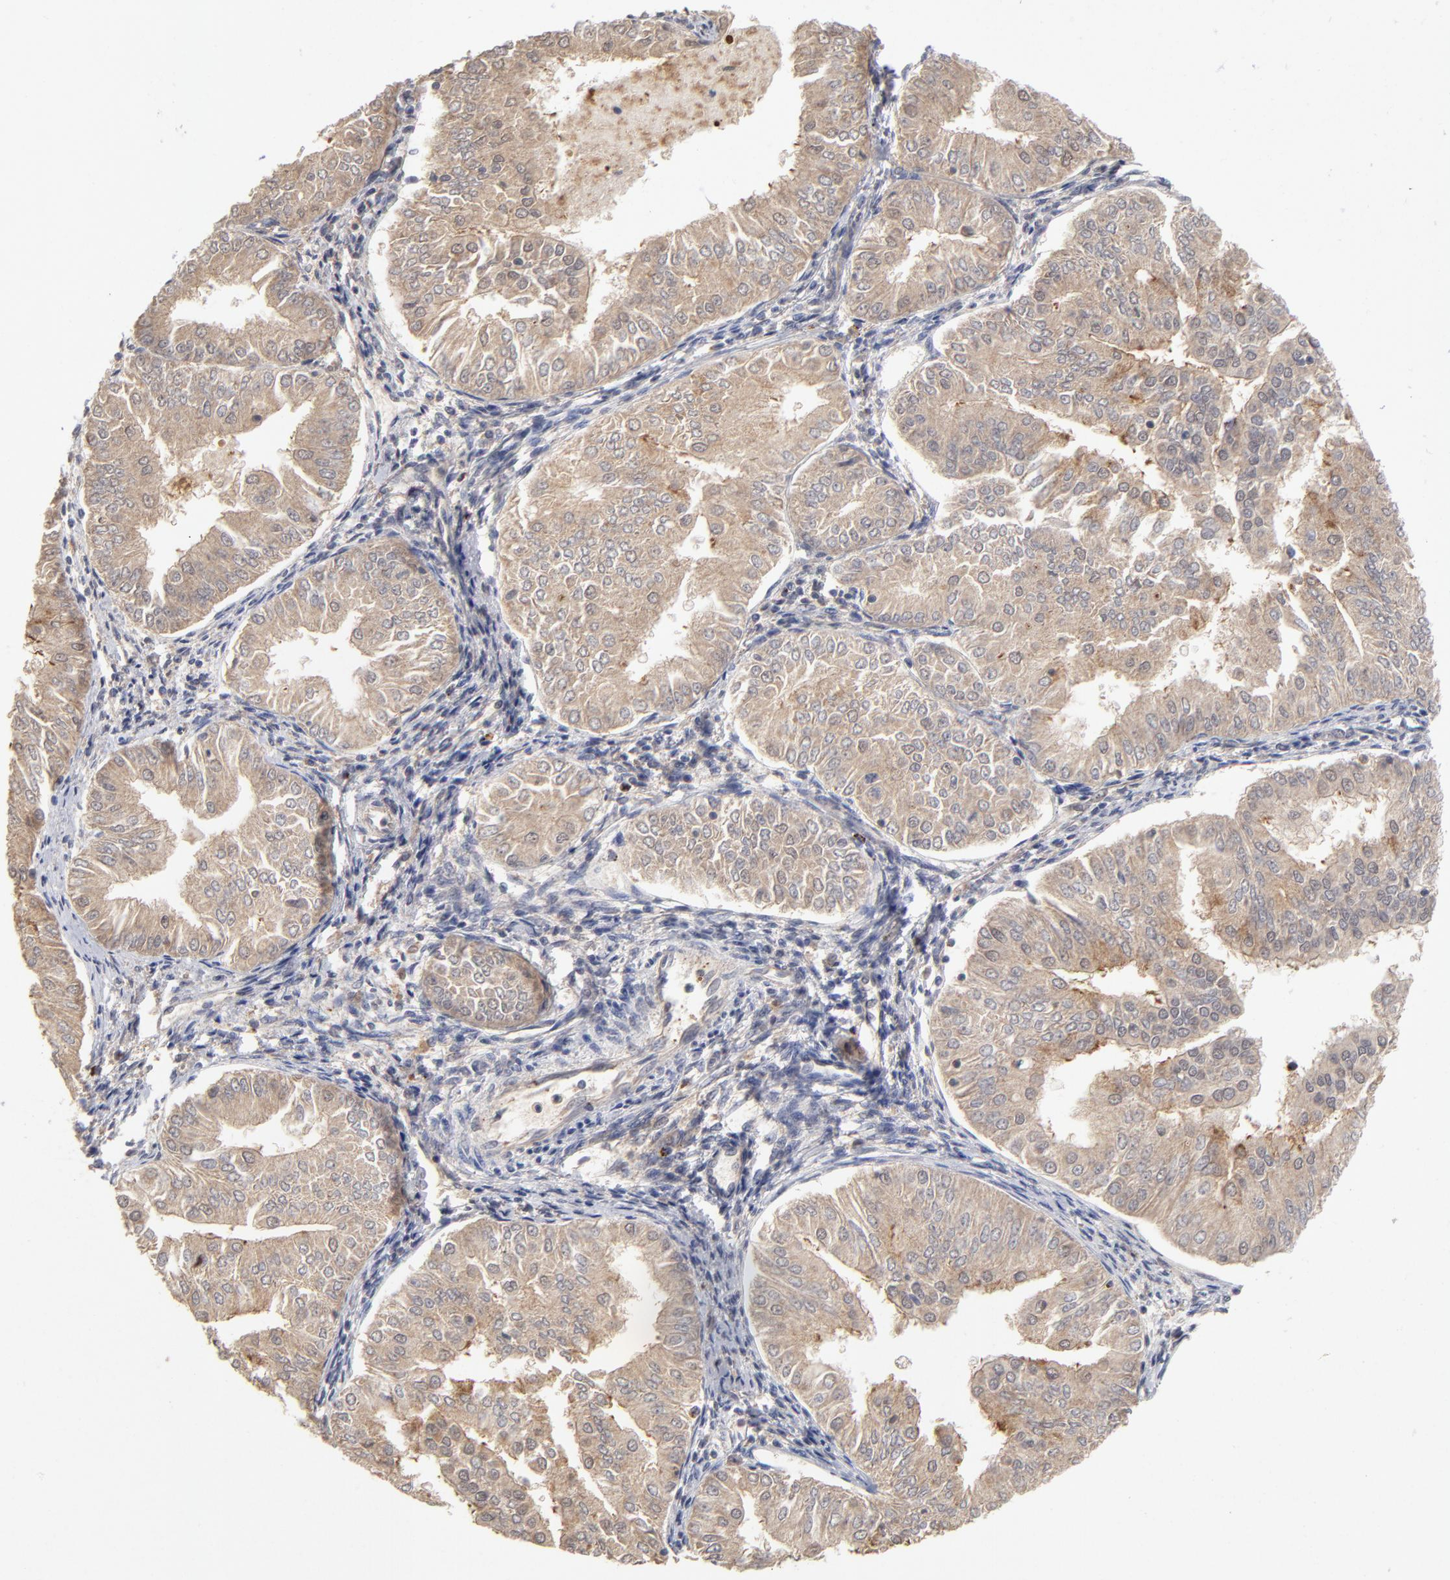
{"staining": {"intensity": "moderate", "quantity": ">75%", "location": "cytoplasmic/membranous"}, "tissue": "endometrial cancer", "cell_type": "Tumor cells", "image_type": "cancer", "snomed": [{"axis": "morphology", "description": "Adenocarcinoma, NOS"}, {"axis": "topography", "description": "Endometrium"}], "caption": "Brown immunohistochemical staining in human endometrial adenocarcinoma displays moderate cytoplasmic/membranous staining in approximately >75% of tumor cells.", "gene": "WSB1", "patient": {"sex": "female", "age": 53}}